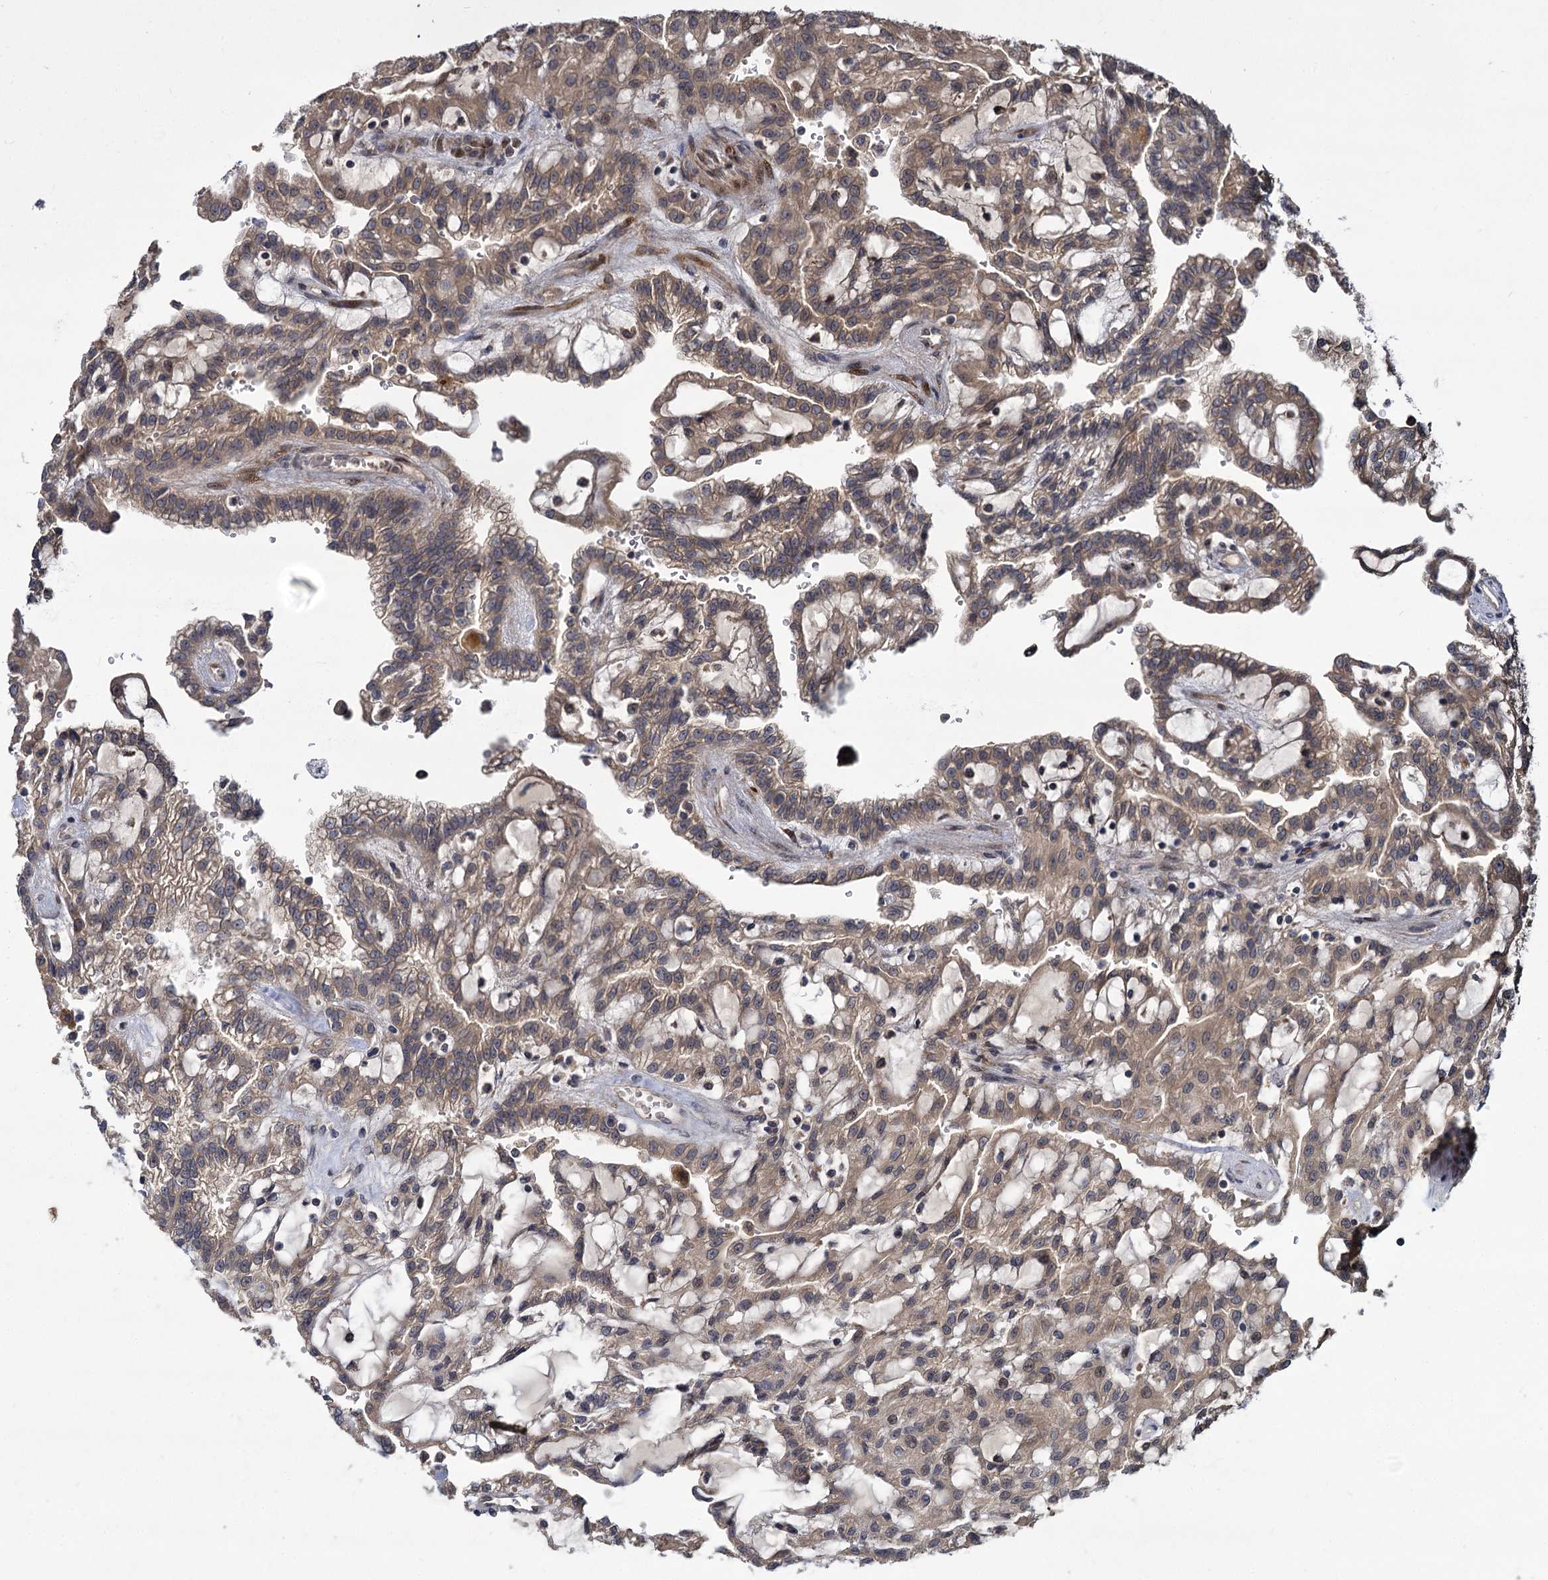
{"staining": {"intensity": "weak", "quantity": ">75%", "location": "cytoplasmic/membranous"}, "tissue": "renal cancer", "cell_type": "Tumor cells", "image_type": "cancer", "snomed": [{"axis": "morphology", "description": "Adenocarcinoma, NOS"}, {"axis": "topography", "description": "Kidney"}], "caption": "A low amount of weak cytoplasmic/membranous positivity is present in approximately >75% of tumor cells in adenocarcinoma (renal) tissue. Using DAB (brown) and hematoxylin (blue) stains, captured at high magnification using brightfield microscopy.", "gene": "INPPL1", "patient": {"sex": "male", "age": 63}}